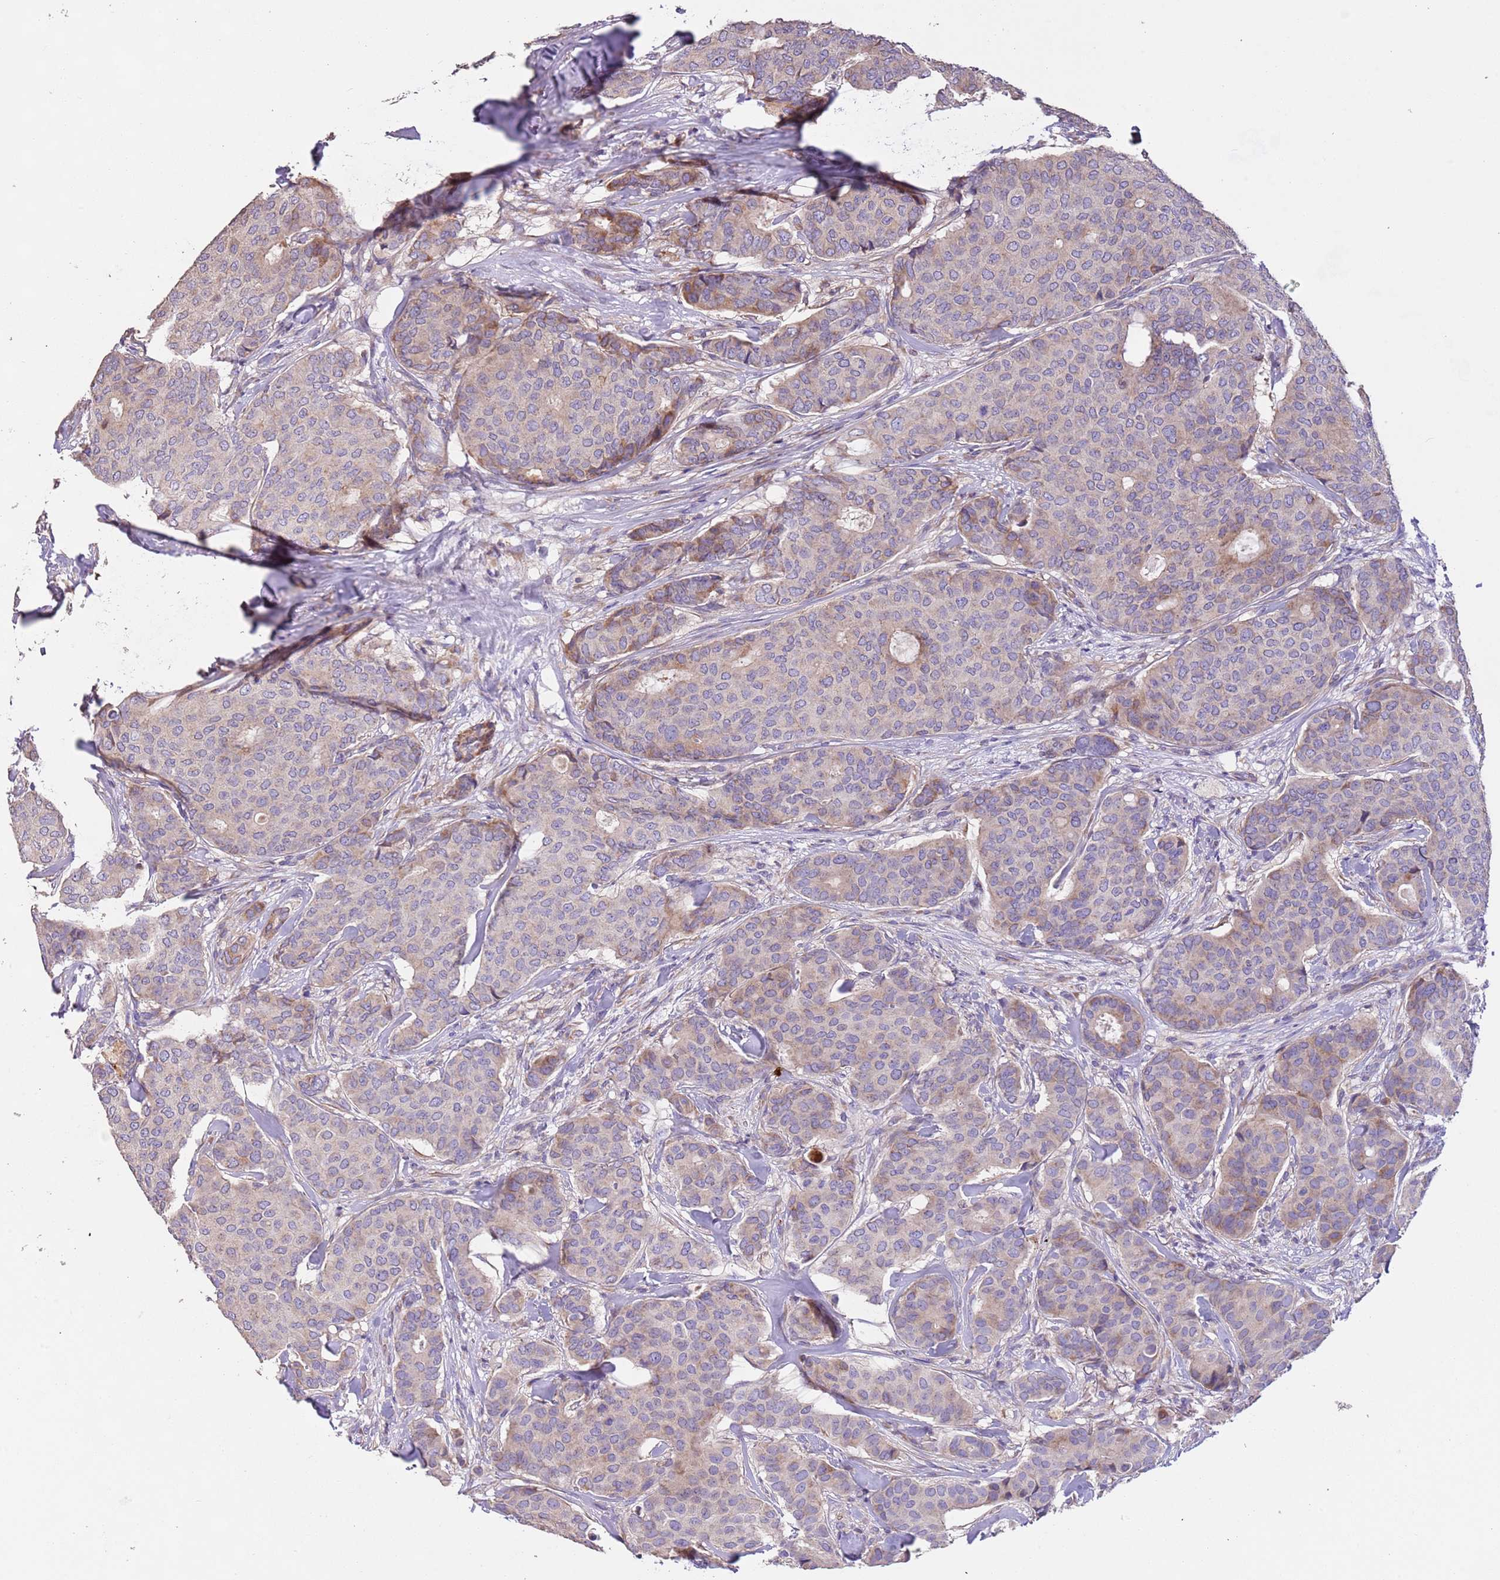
{"staining": {"intensity": "weak", "quantity": "25%-75%", "location": "cytoplasmic/membranous"}, "tissue": "breast cancer", "cell_type": "Tumor cells", "image_type": "cancer", "snomed": [{"axis": "morphology", "description": "Duct carcinoma"}, {"axis": "topography", "description": "Breast"}], "caption": "Breast cancer (invasive ductal carcinoma) was stained to show a protein in brown. There is low levels of weak cytoplasmic/membranous positivity in approximately 25%-75% of tumor cells.", "gene": "PIGA", "patient": {"sex": "female", "age": 75}}